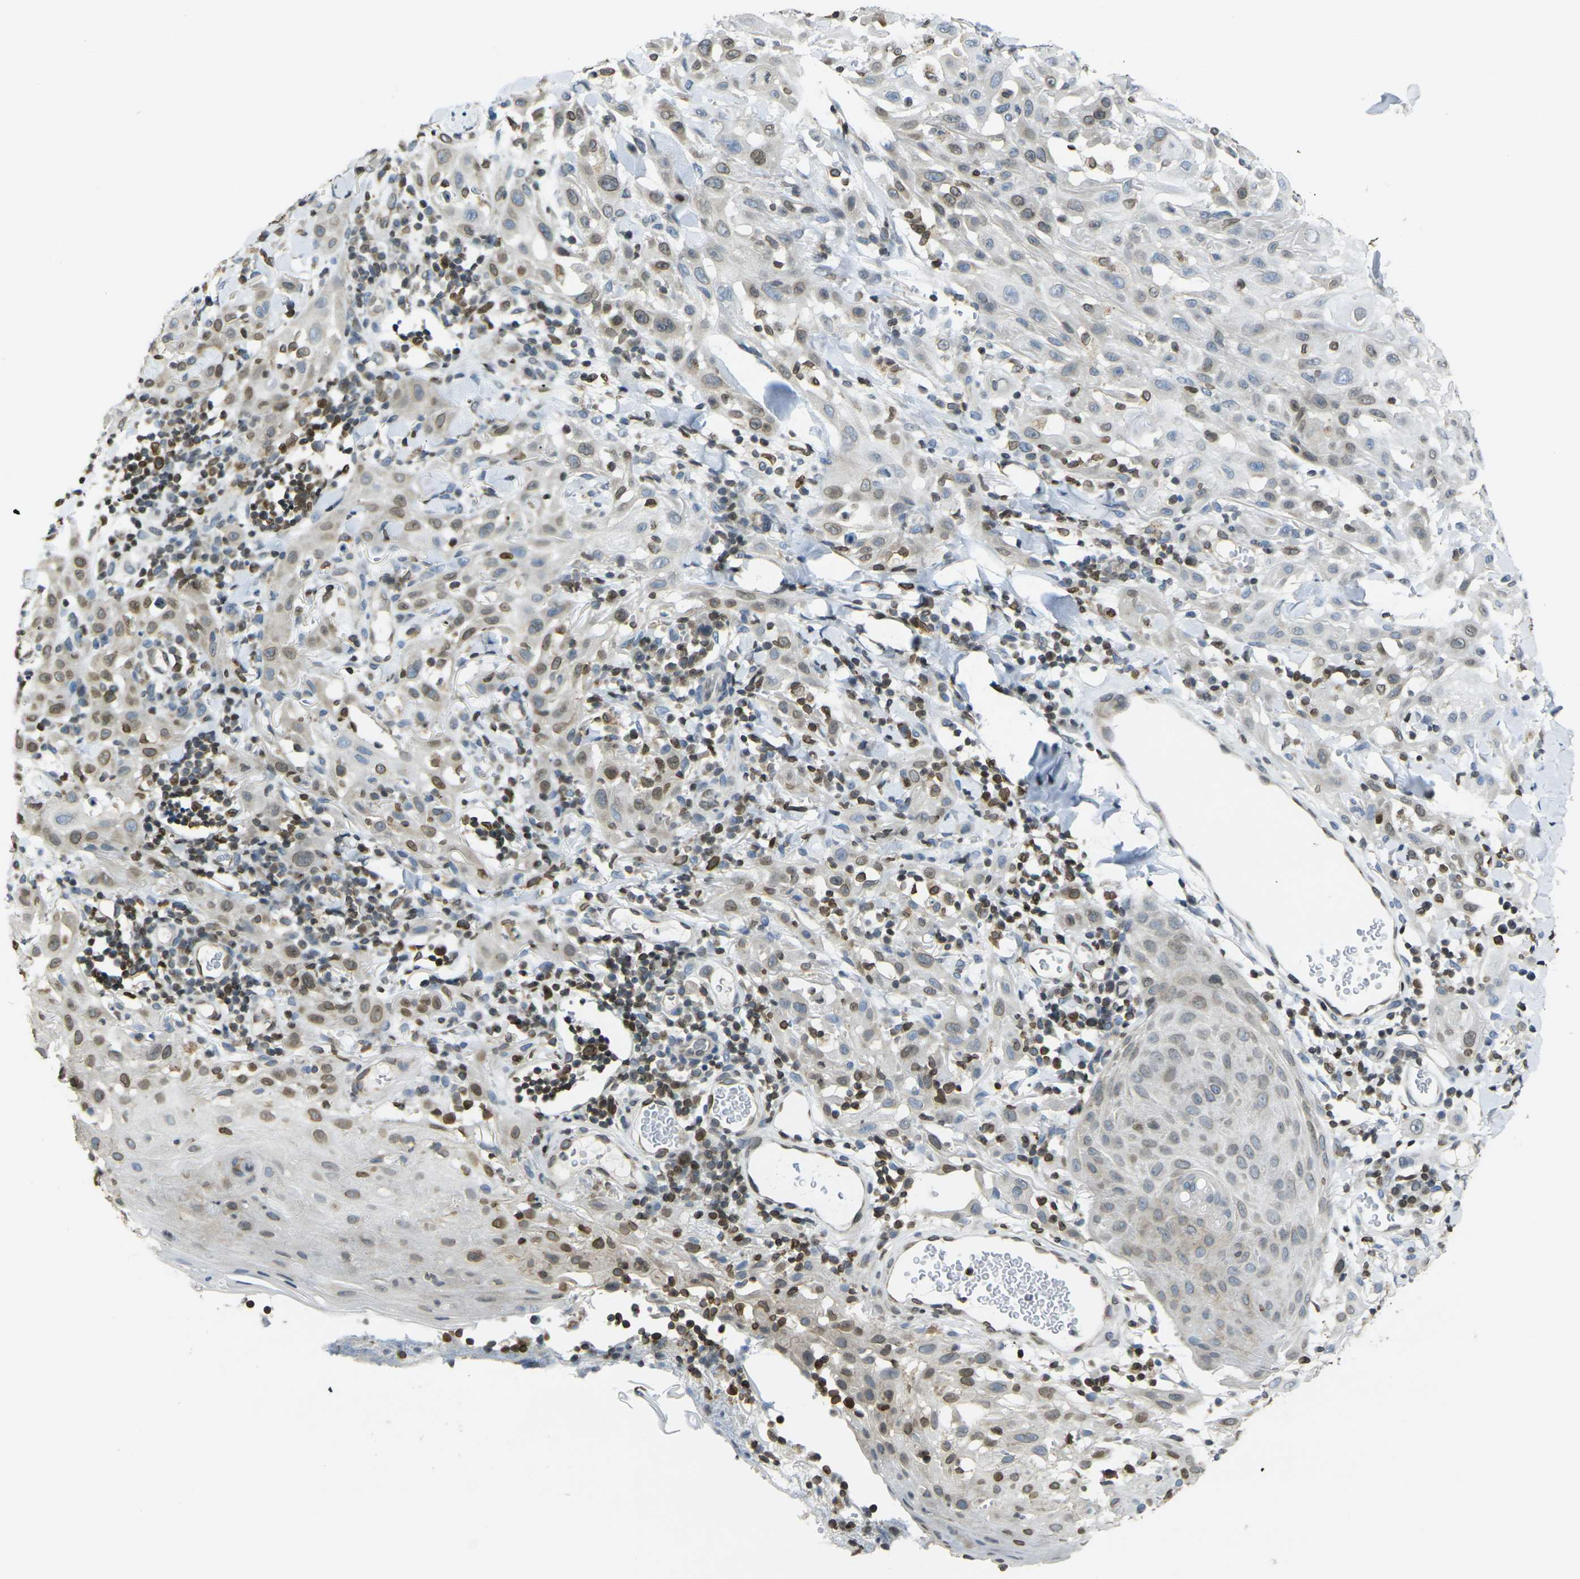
{"staining": {"intensity": "moderate", "quantity": "25%-75%", "location": "cytoplasmic/membranous,nuclear"}, "tissue": "skin cancer", "cell_type": "Tumor cells", "image_type": "cancer", "snomed": [{"axis": "morphology", "description": "Squamous cell carcinoma, NOS"}, {"axis": "topography", "description": "Skin"}], "caption": "Immunohistochemical staining of skin squamous cell carcinoma demonstrates moderate cytoplasmic/membranous and nuclear protein positivity in about 25%-75% of tumor cells. The staining was performed using DAB, with brown indicating positive protein expression. Nuclei are stained blue with hematoxylin.", "gene": "BRDT", "patient": {"sex": "male", "age": 24}}